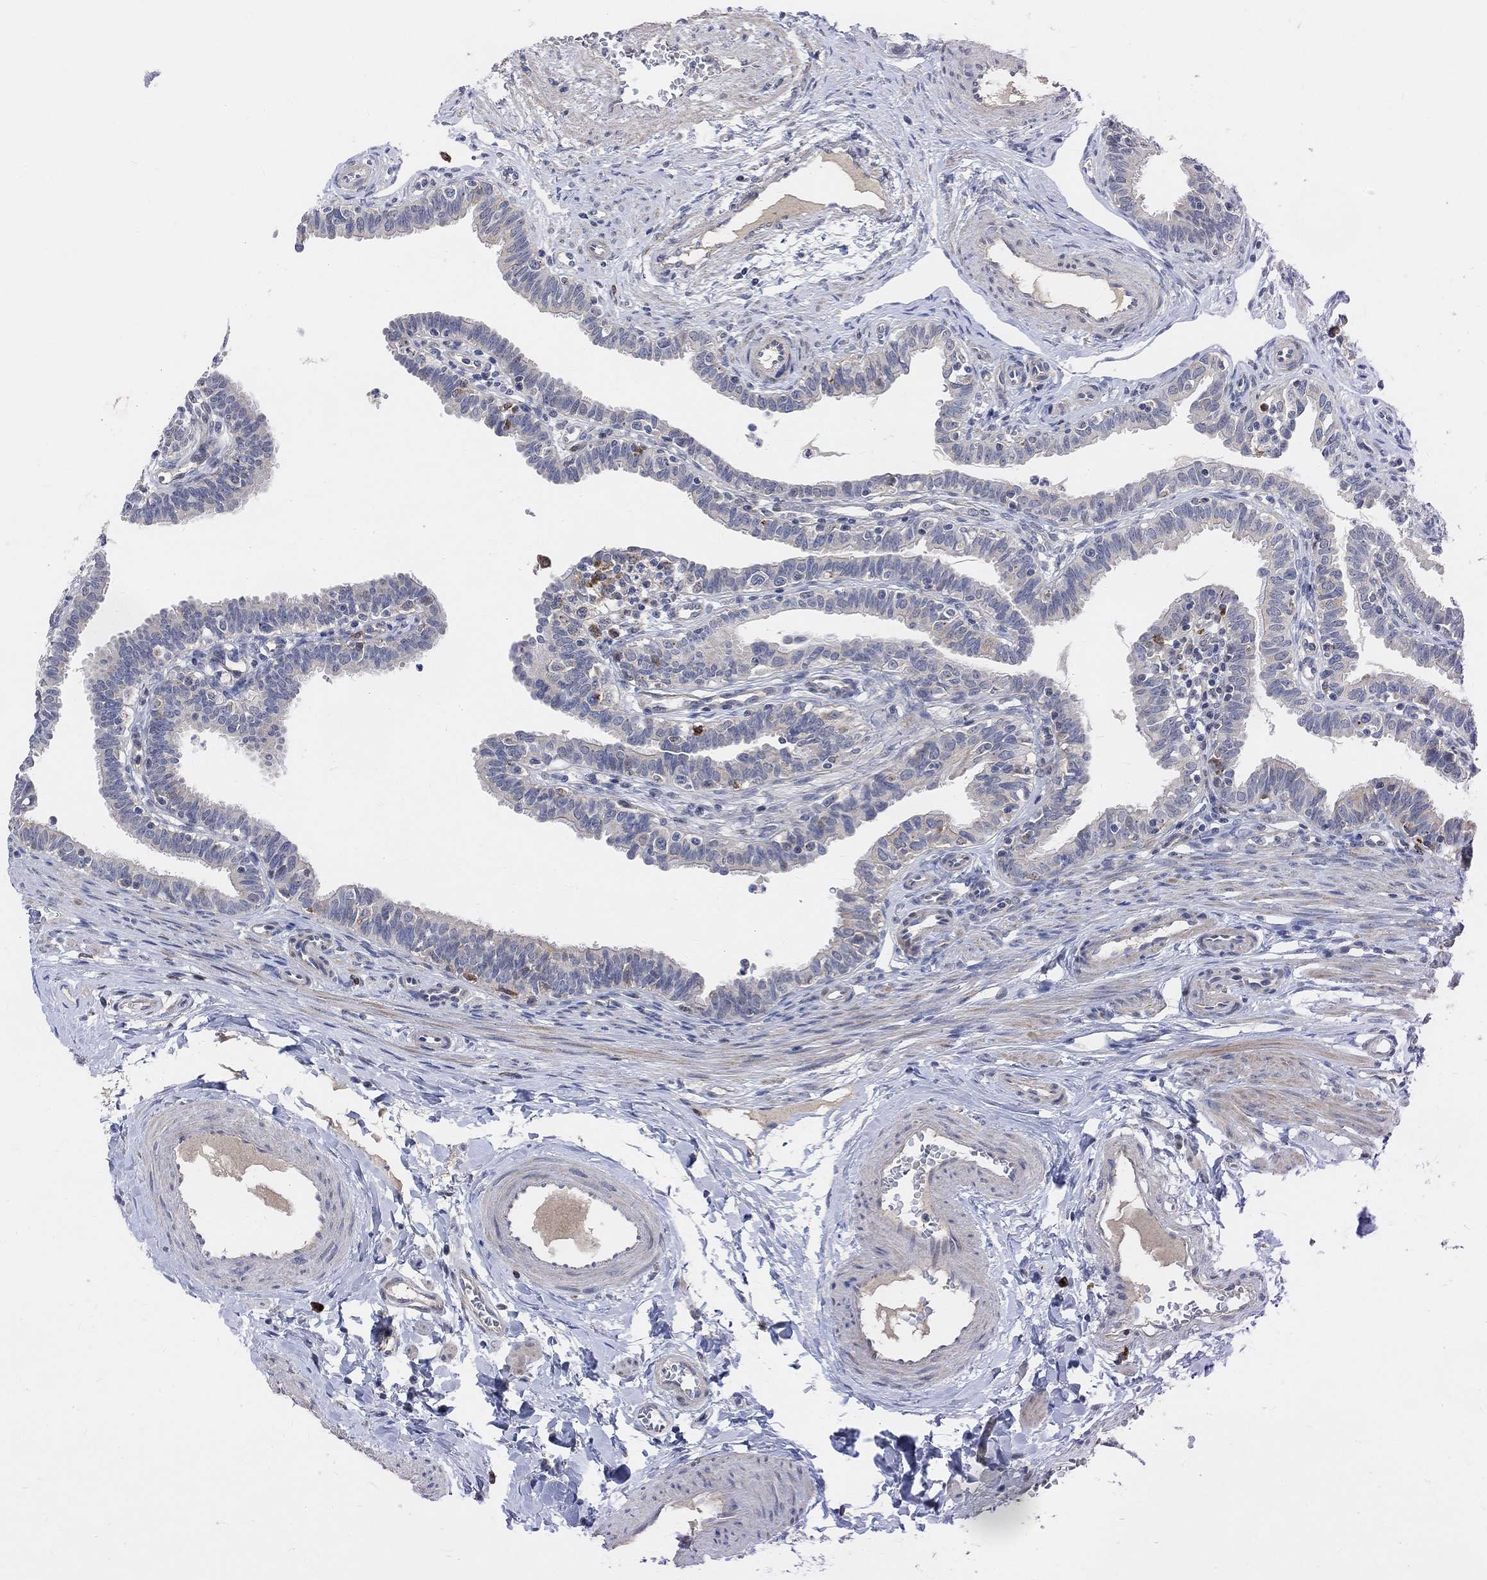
{"staining": {"intensity": "strong", "quantity": "<25%", "location": "cytoplasmic/membranous"}, "tissue": "fallopian tube", "cell_type": "Glandular cells", "image_type": "normal", "snomed": [{"axis": "morphology", "description": "Normal tissue, NOS"}, {"axis": "topography", "description": "Fallopian tube"}], "caption": "A photomicrograph of fallopian tube stained for a protein reveals strong cytoplasmic/membranous brown staining in glandular cells. (Stains: DAB (3,3'-diaminobenzidine) in brown, nuclei in blue, Microscopy: brightfield microscopy at high magnification).", "gene": "HCRTR1", "patient": {"sex": "female", "age": 36}}